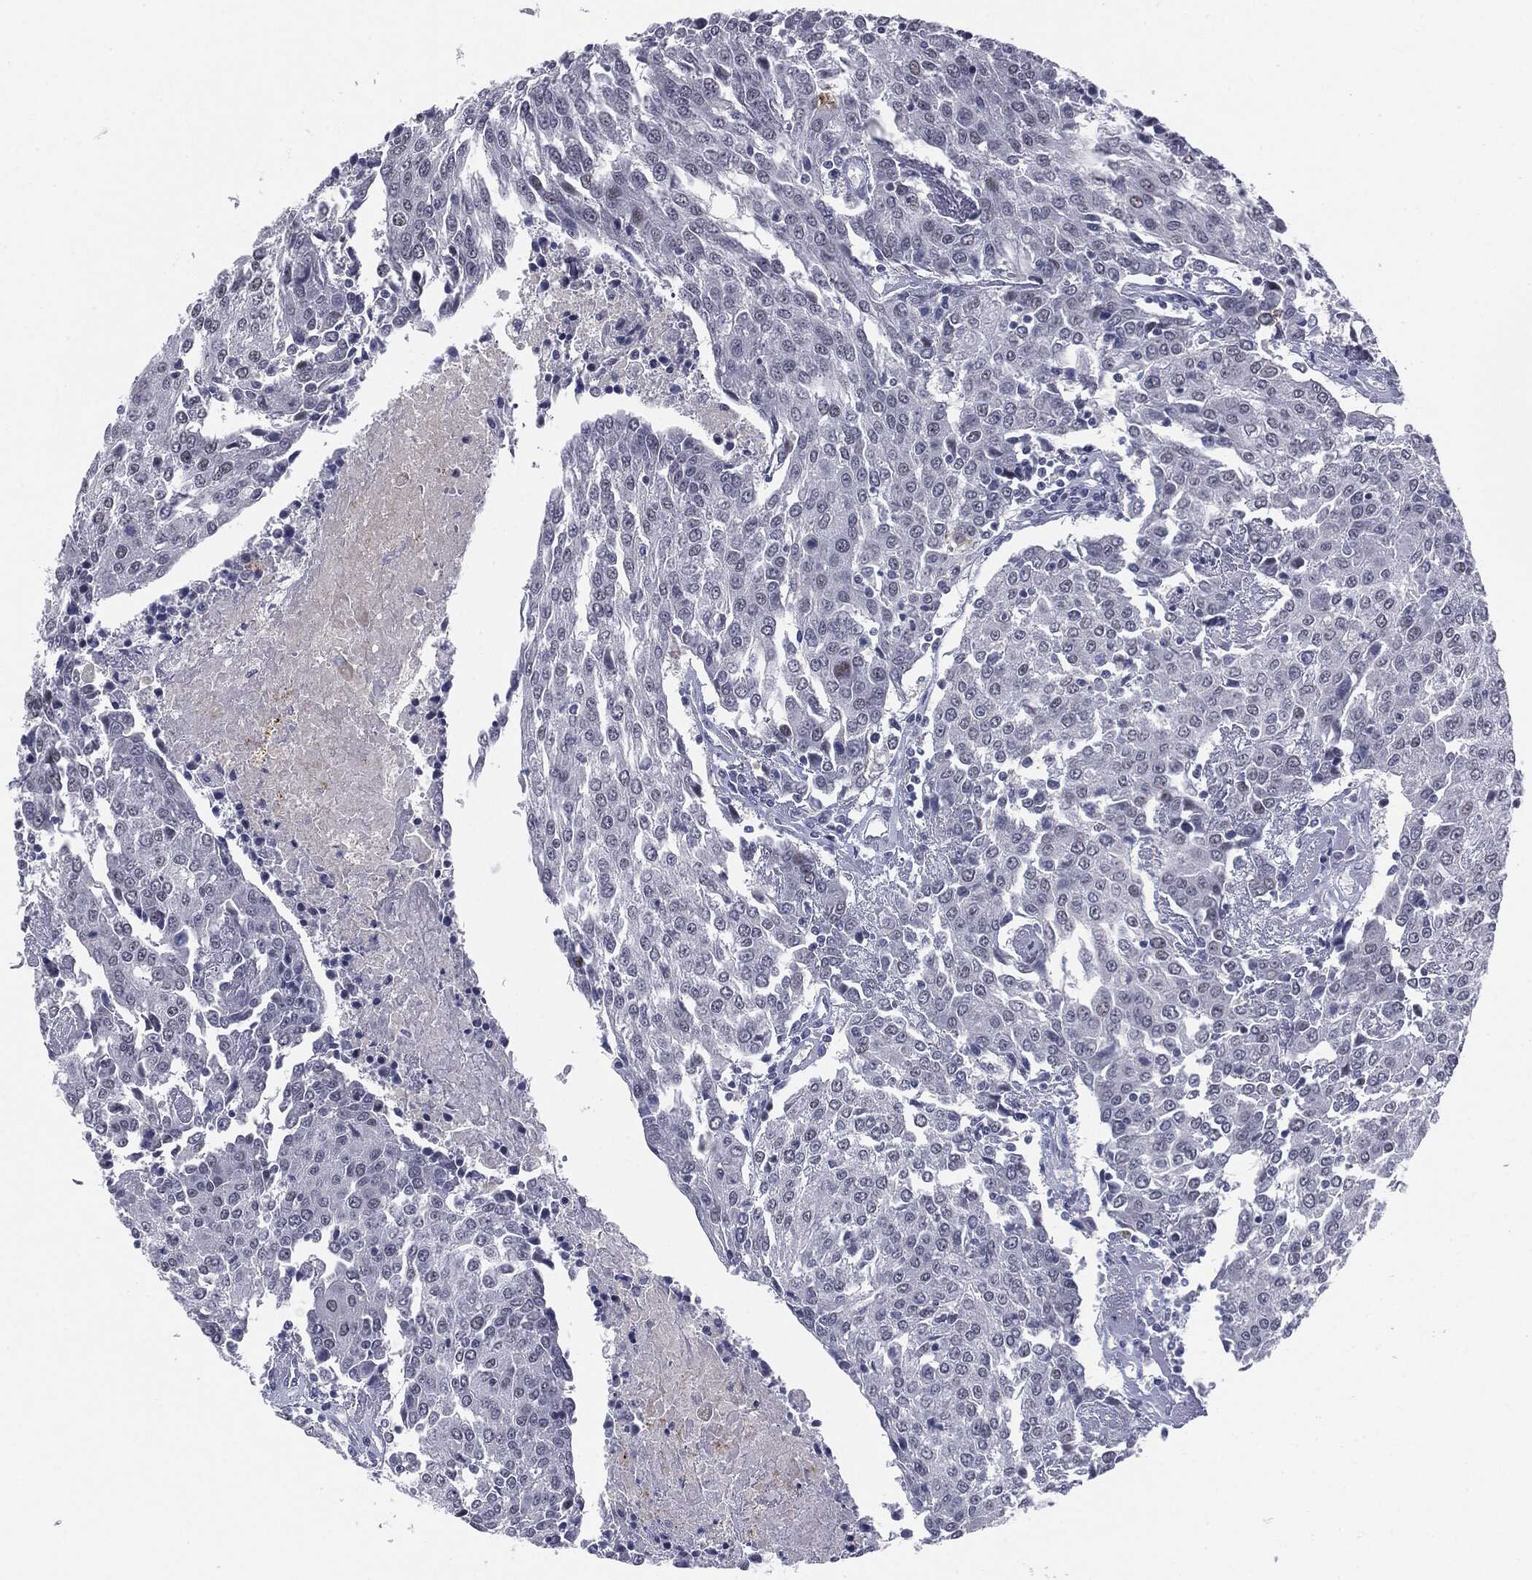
{"staining": {"intensity": "negative", "quantity": "none", "location": "none"}, "tissue": "urothelial cancer", "cell_type": "Tumor cells", "image_type": "cancer", "snomed": [{"axis": "morphology", "description": "Urothelial carcinoma, High grade"}, {"axis": "topography", "description": "Urinary bladder"}], "caption": "A high-resolution image shows immunohistochemistry (IHC) staining of urothelial cancer, which demonstrates no significant positivity in tumor cells. (DAB IHC with hematoxylin counter stain).", "gene": "SLC5A5", "patient": {"sex": "female", "age": 85}}